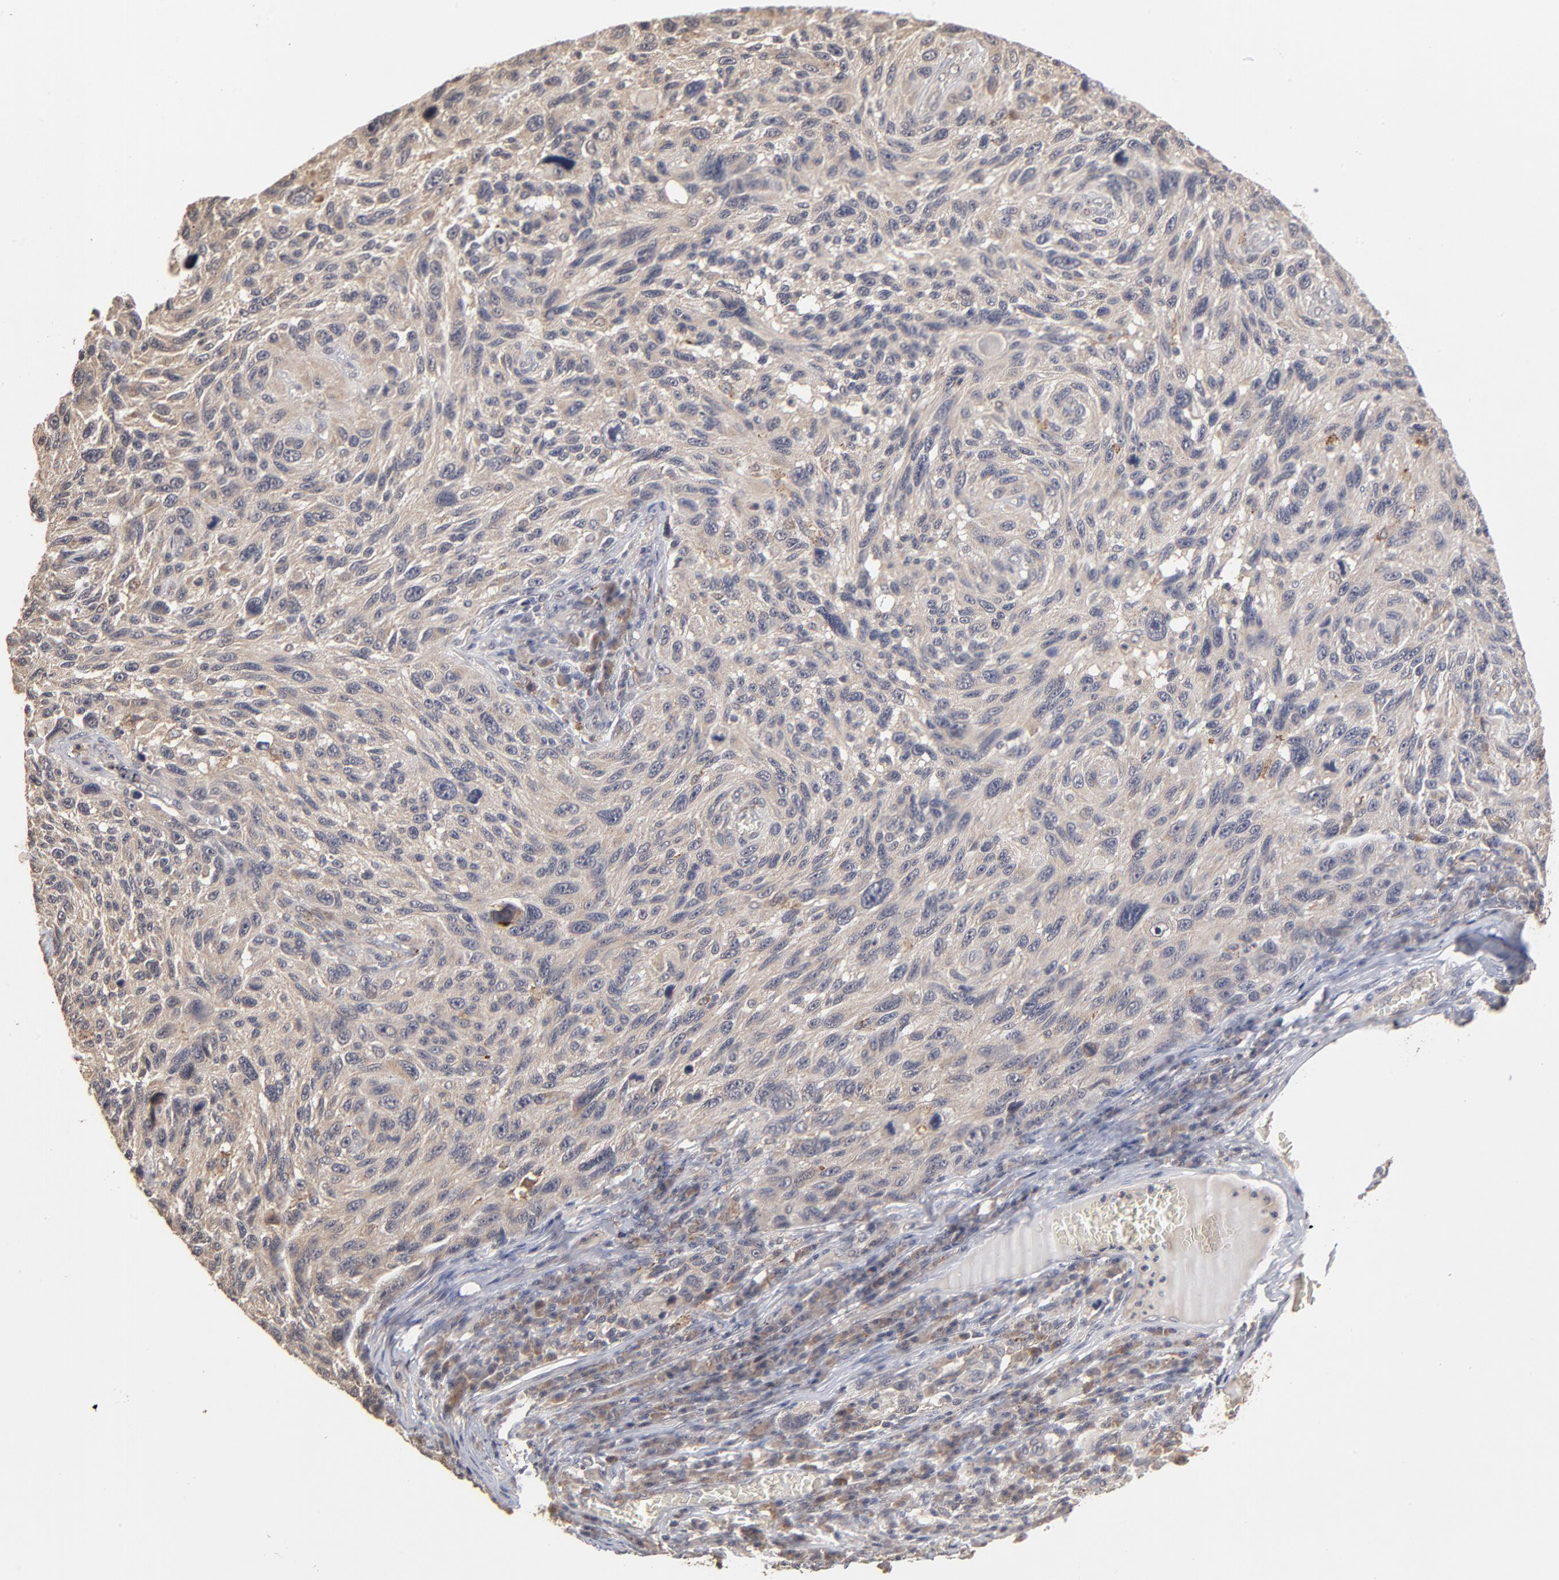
{"staining": {"intensity": "weak", "quantity": "<25%", "location": "cytoplasmic/membranous"}, "tissue": "melanoma", "cell_type": "Tumor cells", "image_type": "cancer", "snomed": [{"axis": "morphology", "description": "Malignant melanoma, NOS"}, {"axis": "topography", "description": "Skin"}], "caption": "The photomicrograph demonstrates no significant staining in tumor cells of melanoma. (IHC, brightfield microscopy, high magnification).", "gene": "ASB8", "patient": {"sex": "male", "age": 53}}